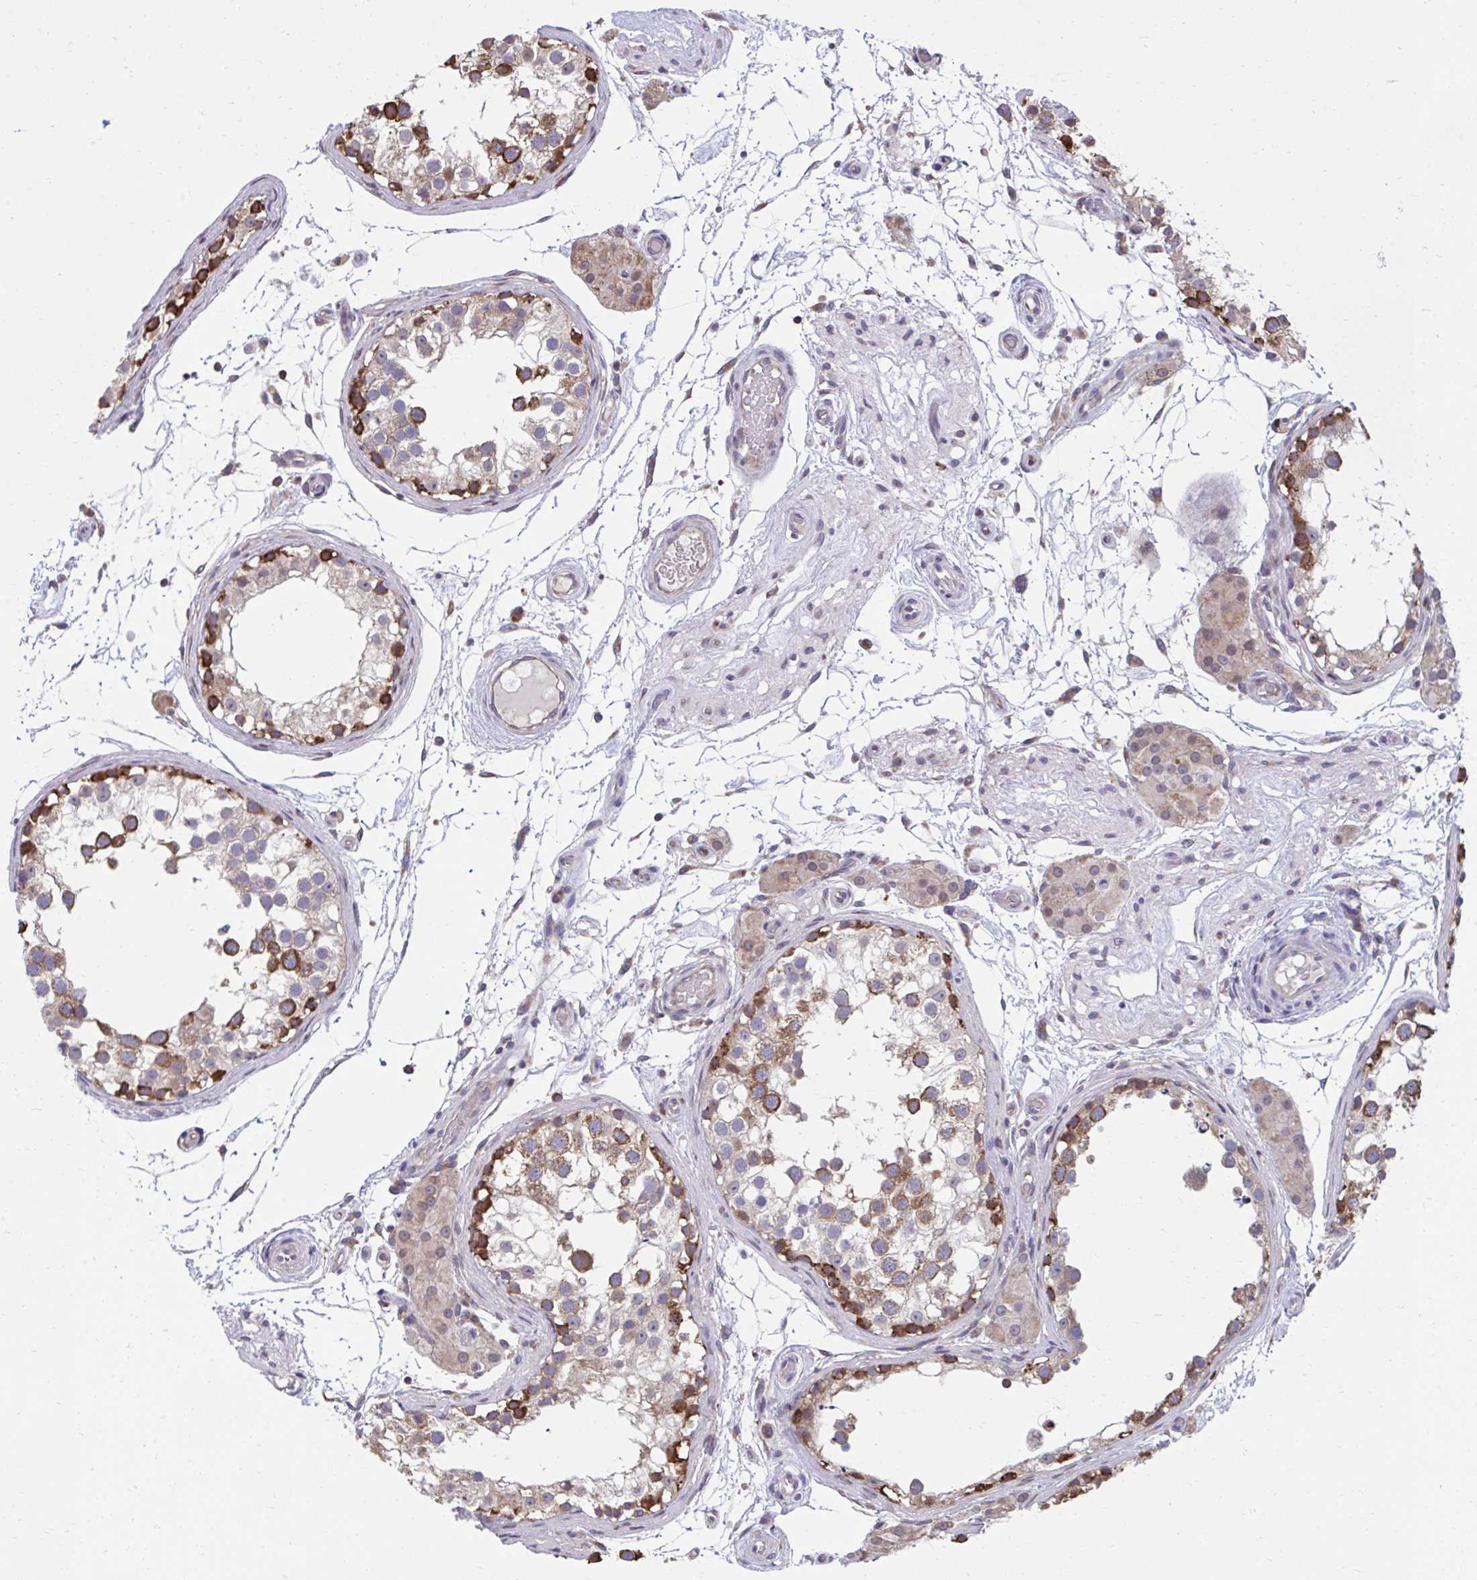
{"staining": {"intensity": "moderate", "quantity": "25%-75%", "location": "cytoplasmic/membranous"}, "tissue": "testis", "cell_type": "Cells in seminiferous ducts", "image_type": "normal", "snomed": [{"axis": "morphology", "description": "Normal tissue, NOS"}, {"axis": "morphology", "description": "Seminoma, NOS"}, {"axis": "topography", "description": "Testis"}], "caption": "This image reveals immunohistochemistry (IHC) staining of normal human testis, with medium moderate cytoplasmic/membranous staining in about 25%-75% of cells in seminiferous ducts.", "gene": "ZNF778", "patient": {"sex": "male", "age": 65}}